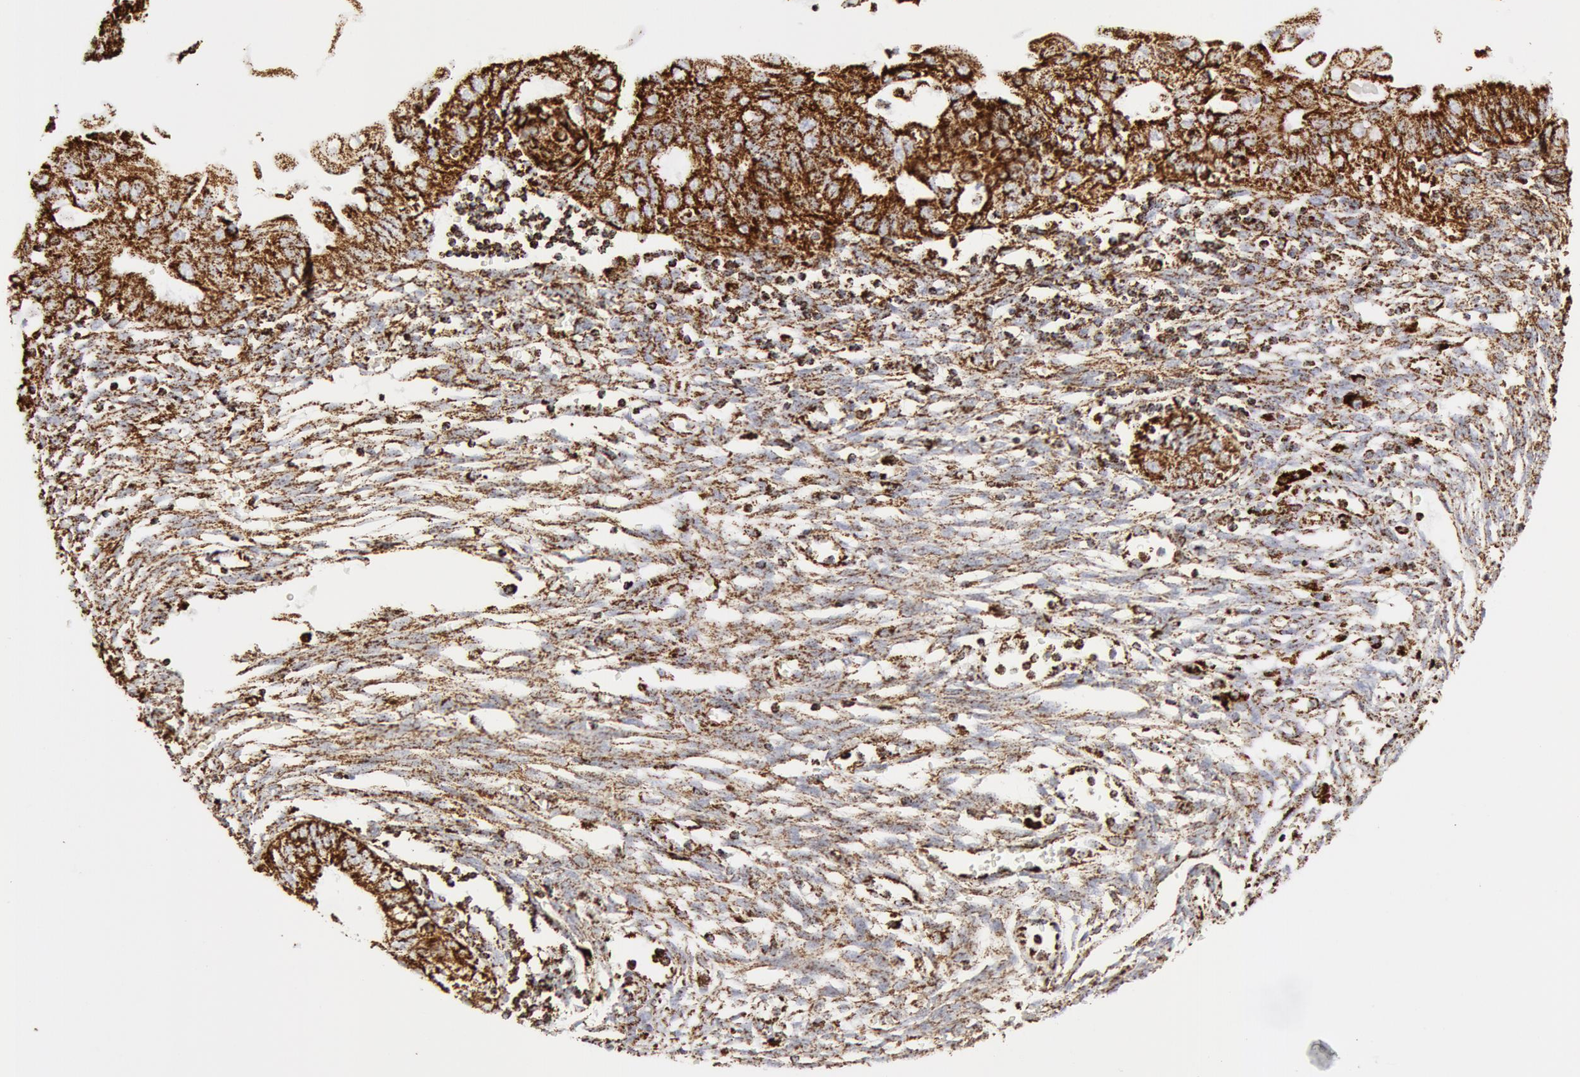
{"staining": {"intensity": "strong", "quantity": ">75%", "location": "cytoplasmic/membranous"}, "tissue": "endometrial cancer", "cell_type": "Tumor cells", "image_type": "cancer", "snomed": [{"axis": "morphology", "description": "Adenocarcinoma, NOS"}, {"axis": "topography", "description": "Endometrium"}], "caption": "A high-resolution photomicrograph shows immunohistochemistry (IHC) staining of adenocarcinoma (endometrial), which exhibits strong cytoplasmic/membranous staining in about >75% of tumor cells. (brown staining indicates protein expression, while blue staining denotes nuclei).", "gene": "ATP5F1B", "patient": {"sex": "female", "age": 51}}